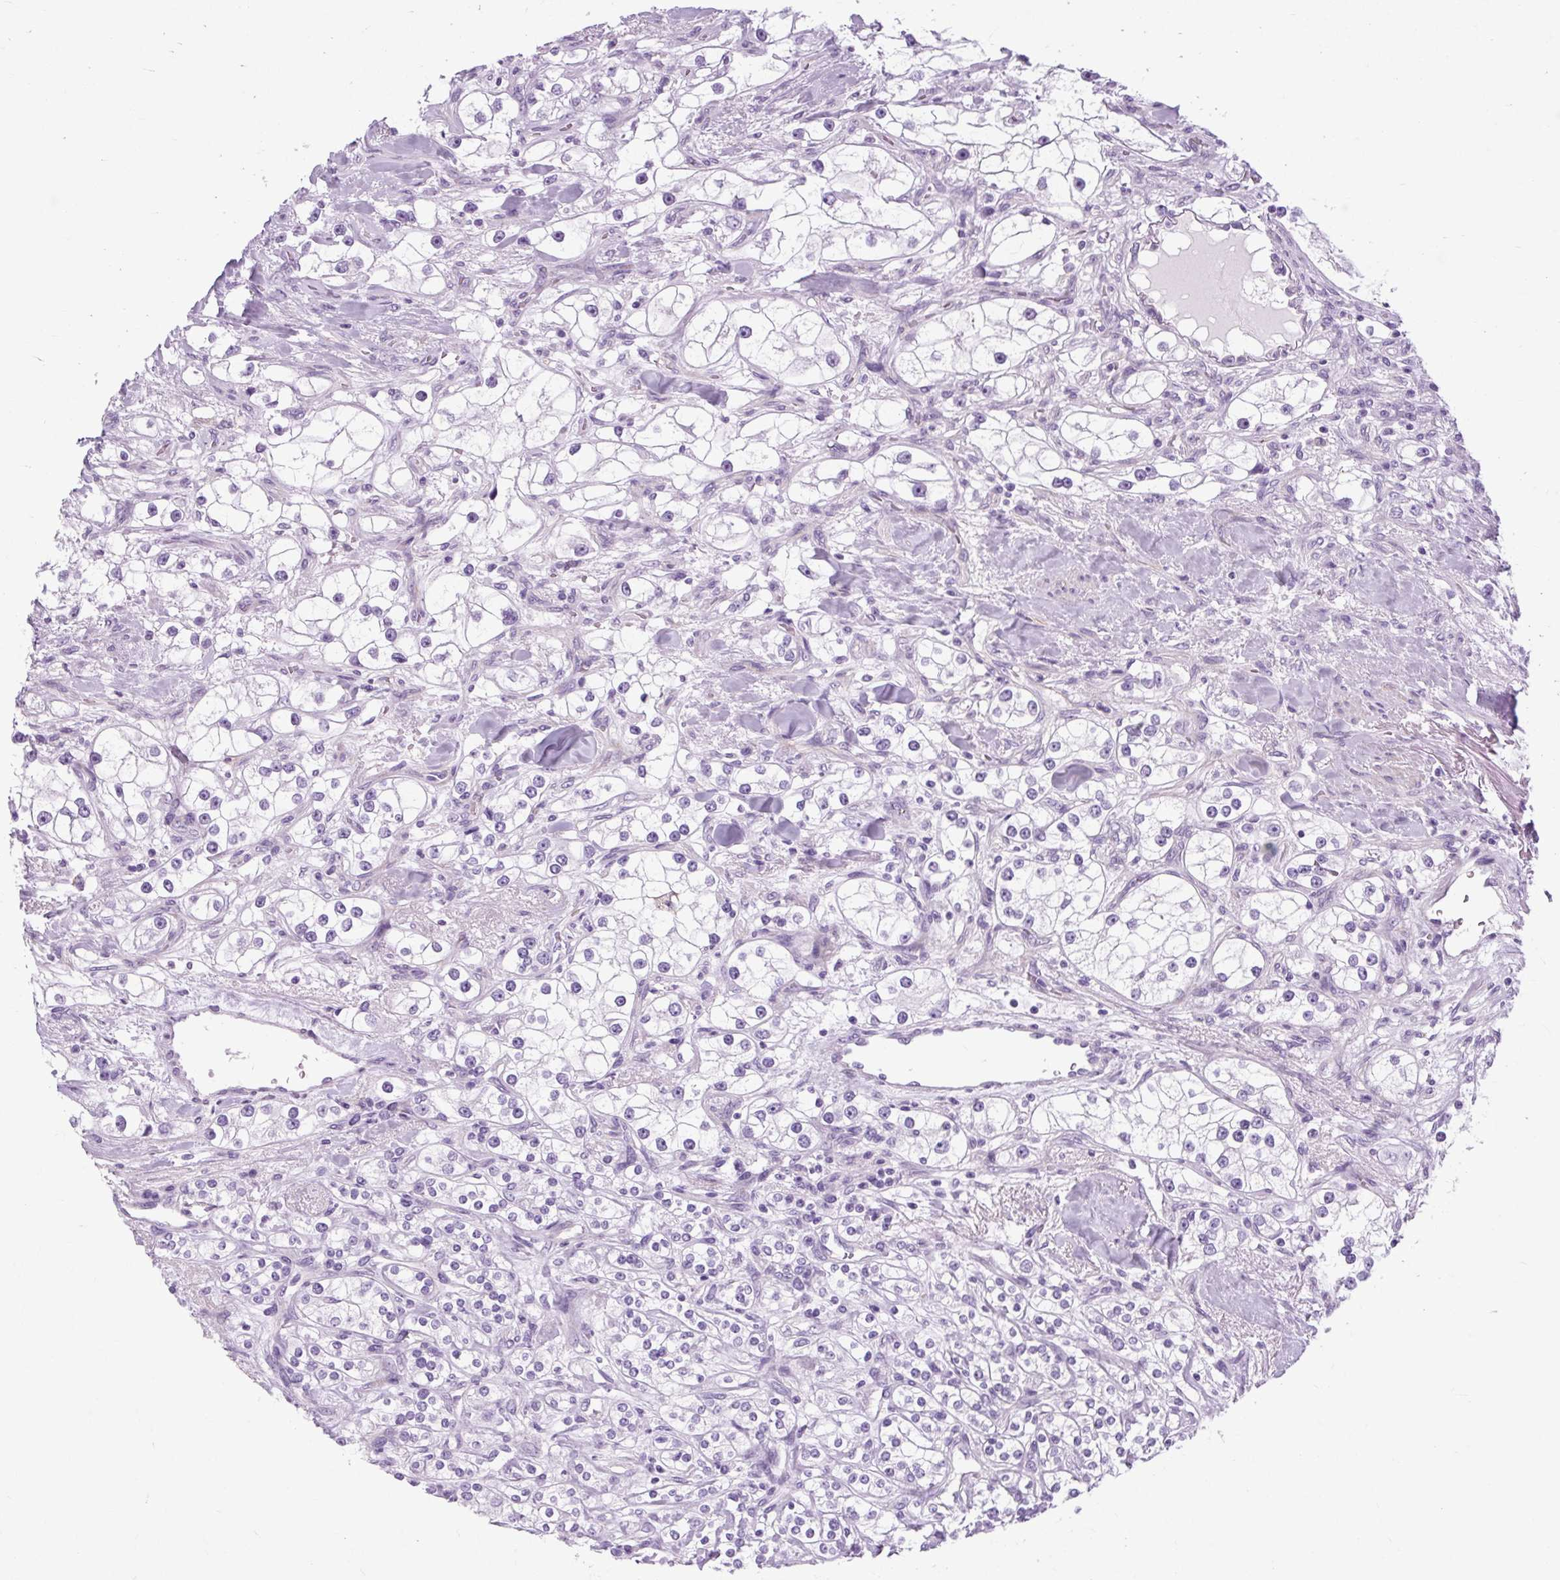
{"staining": {"intensity": "negative", "quantity": "none", "location": "none"}, "tissue": "renal cancer", "cell_type": "Tumor cells", "image_type": "cancer", "snomed": [{"axis": "morphology", "description": "Adenocarcinoma, NOS"}, {"axis": "topography", "description": "Kidney"}], "caption": "Tumor cells show no significant expression in renal cancer.", "gene": "OOEP", "patient": {"sex": "male", "age": 77}}